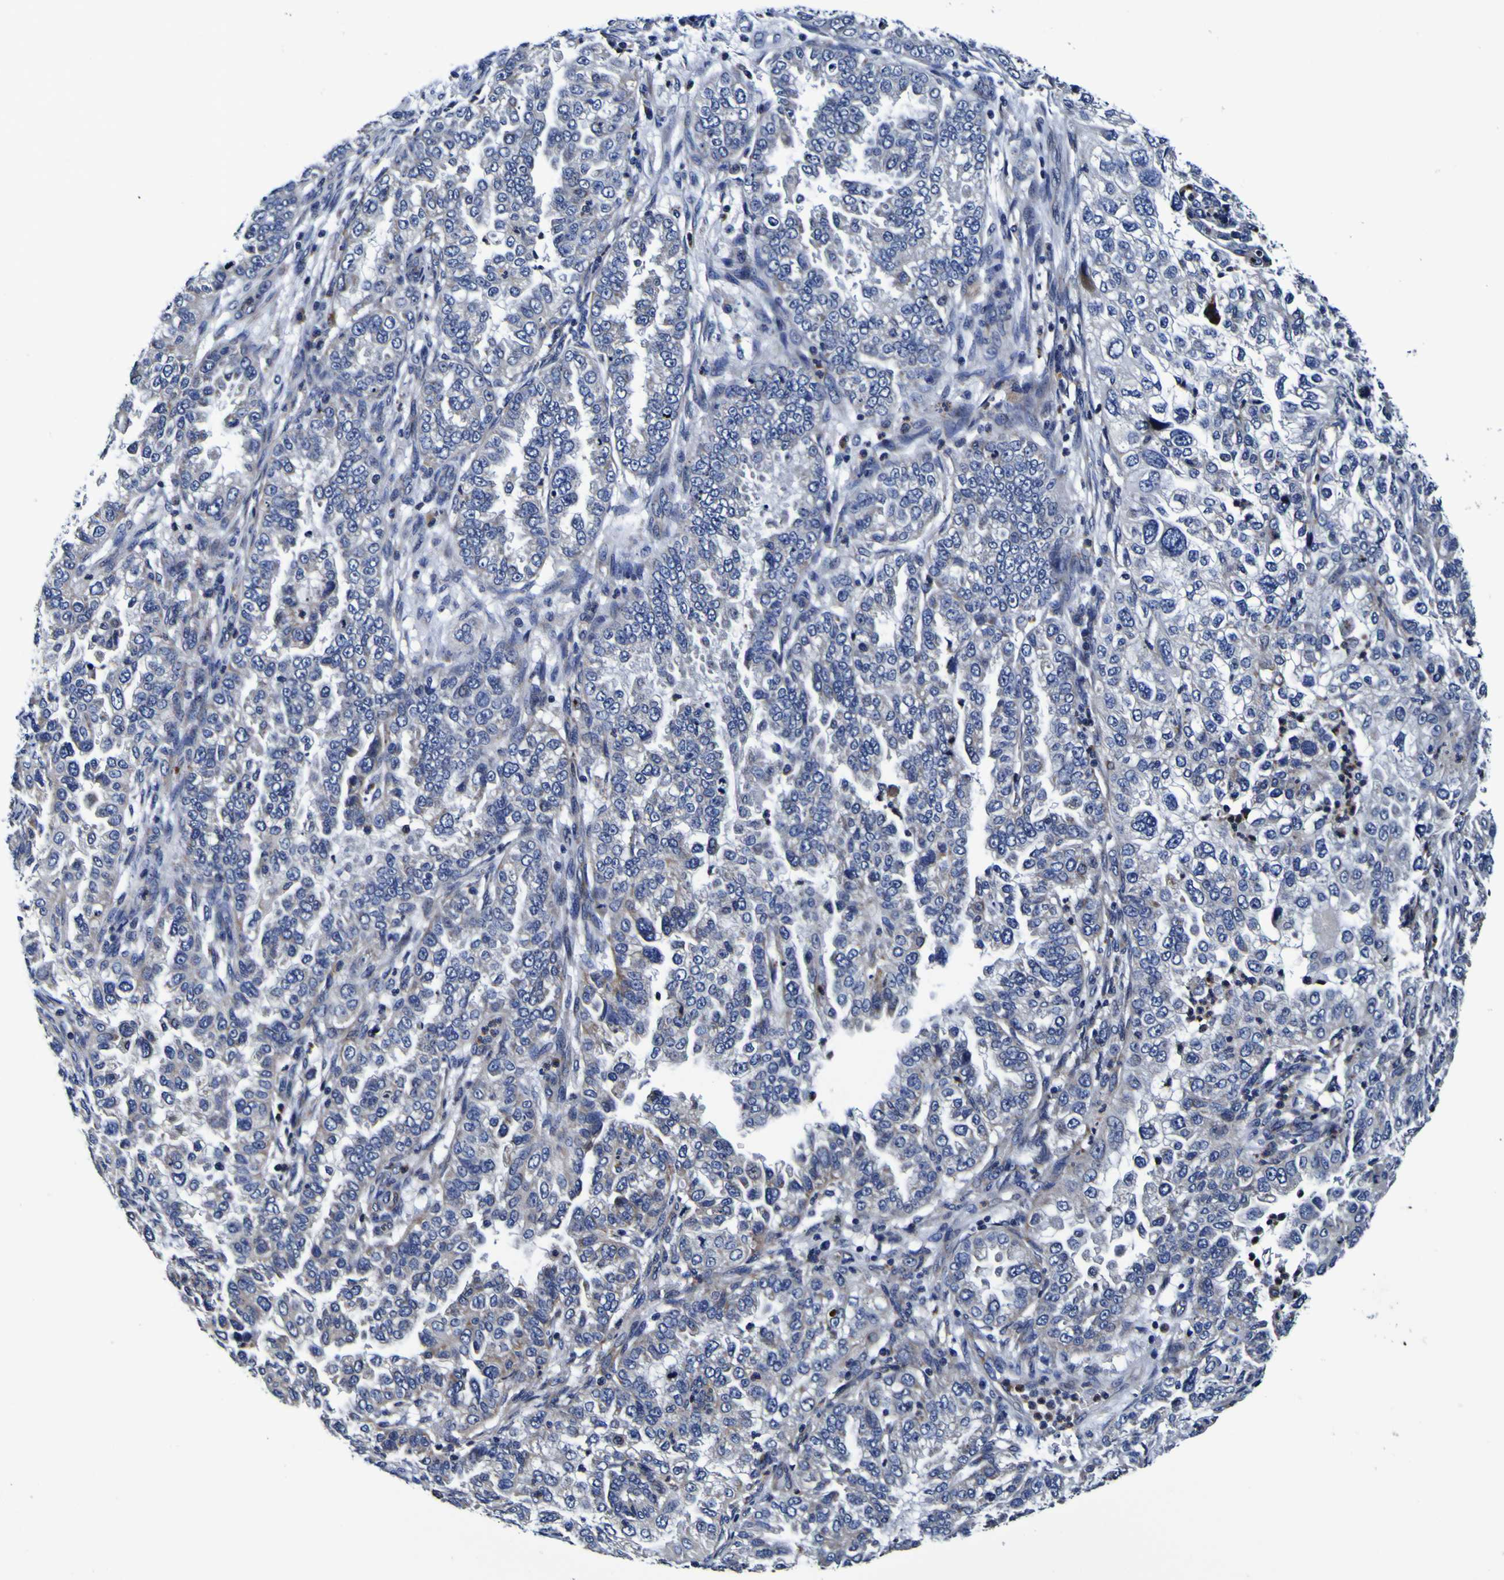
{"staining": {"intensity": "negative", "quantity": "none", "location": "none"}, "tissue": "endometrial cancer", "cell_type": "Tumor cells", "image_type": "cancer", "snomed": [{"axis": "morphology", "description": "Adenocarcinoma, NOS"}, {"axis": "topography", "description": "Endometrium"}], "caption": "Immunohistochemistry micrograph of endometrial adenocarcinoma stained for a protein (brown), which exhibits no positivity in tumor cells.", "gene": "PANK4", "patient": {"sex": "female", "age": 85}}